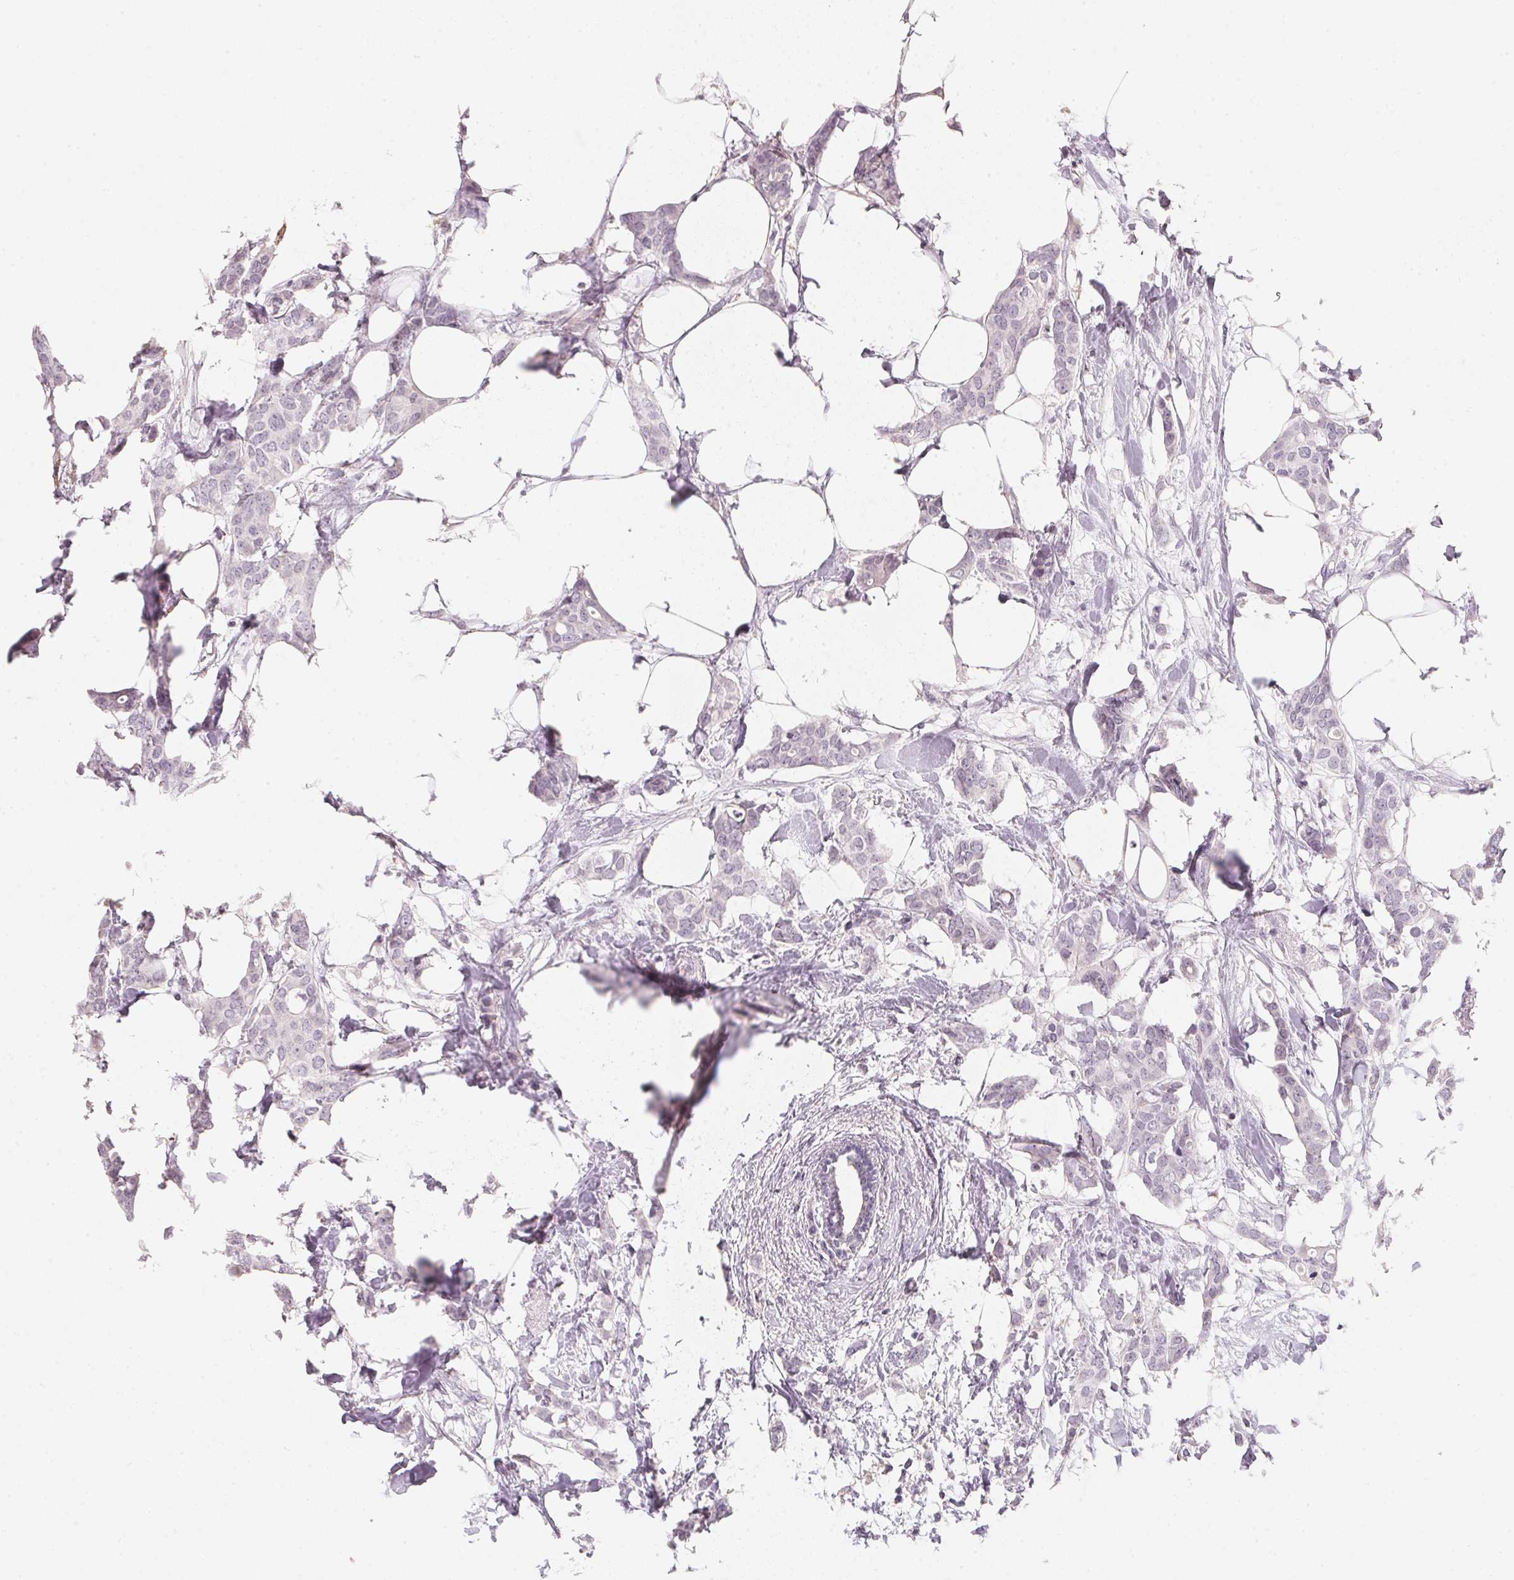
{"staining": {"intensity": "negative", "quantity": "none", "location": "none"}, "tissue": "breast cancer", "cell_type": "Tumor cells", "image_type": "cancer", "snomed": [{"axis": "morphology", "description": "Duct carcinoma"}, {"axis": "topography", "description": "Breast"}], "caption": "This is an IHC histopathology image of breast cancer (invasive ductal carcinoma). There is no positivity in tumor cells.", "gene": "CFAP276", "patient": {"sex": "female", "age": 62}}